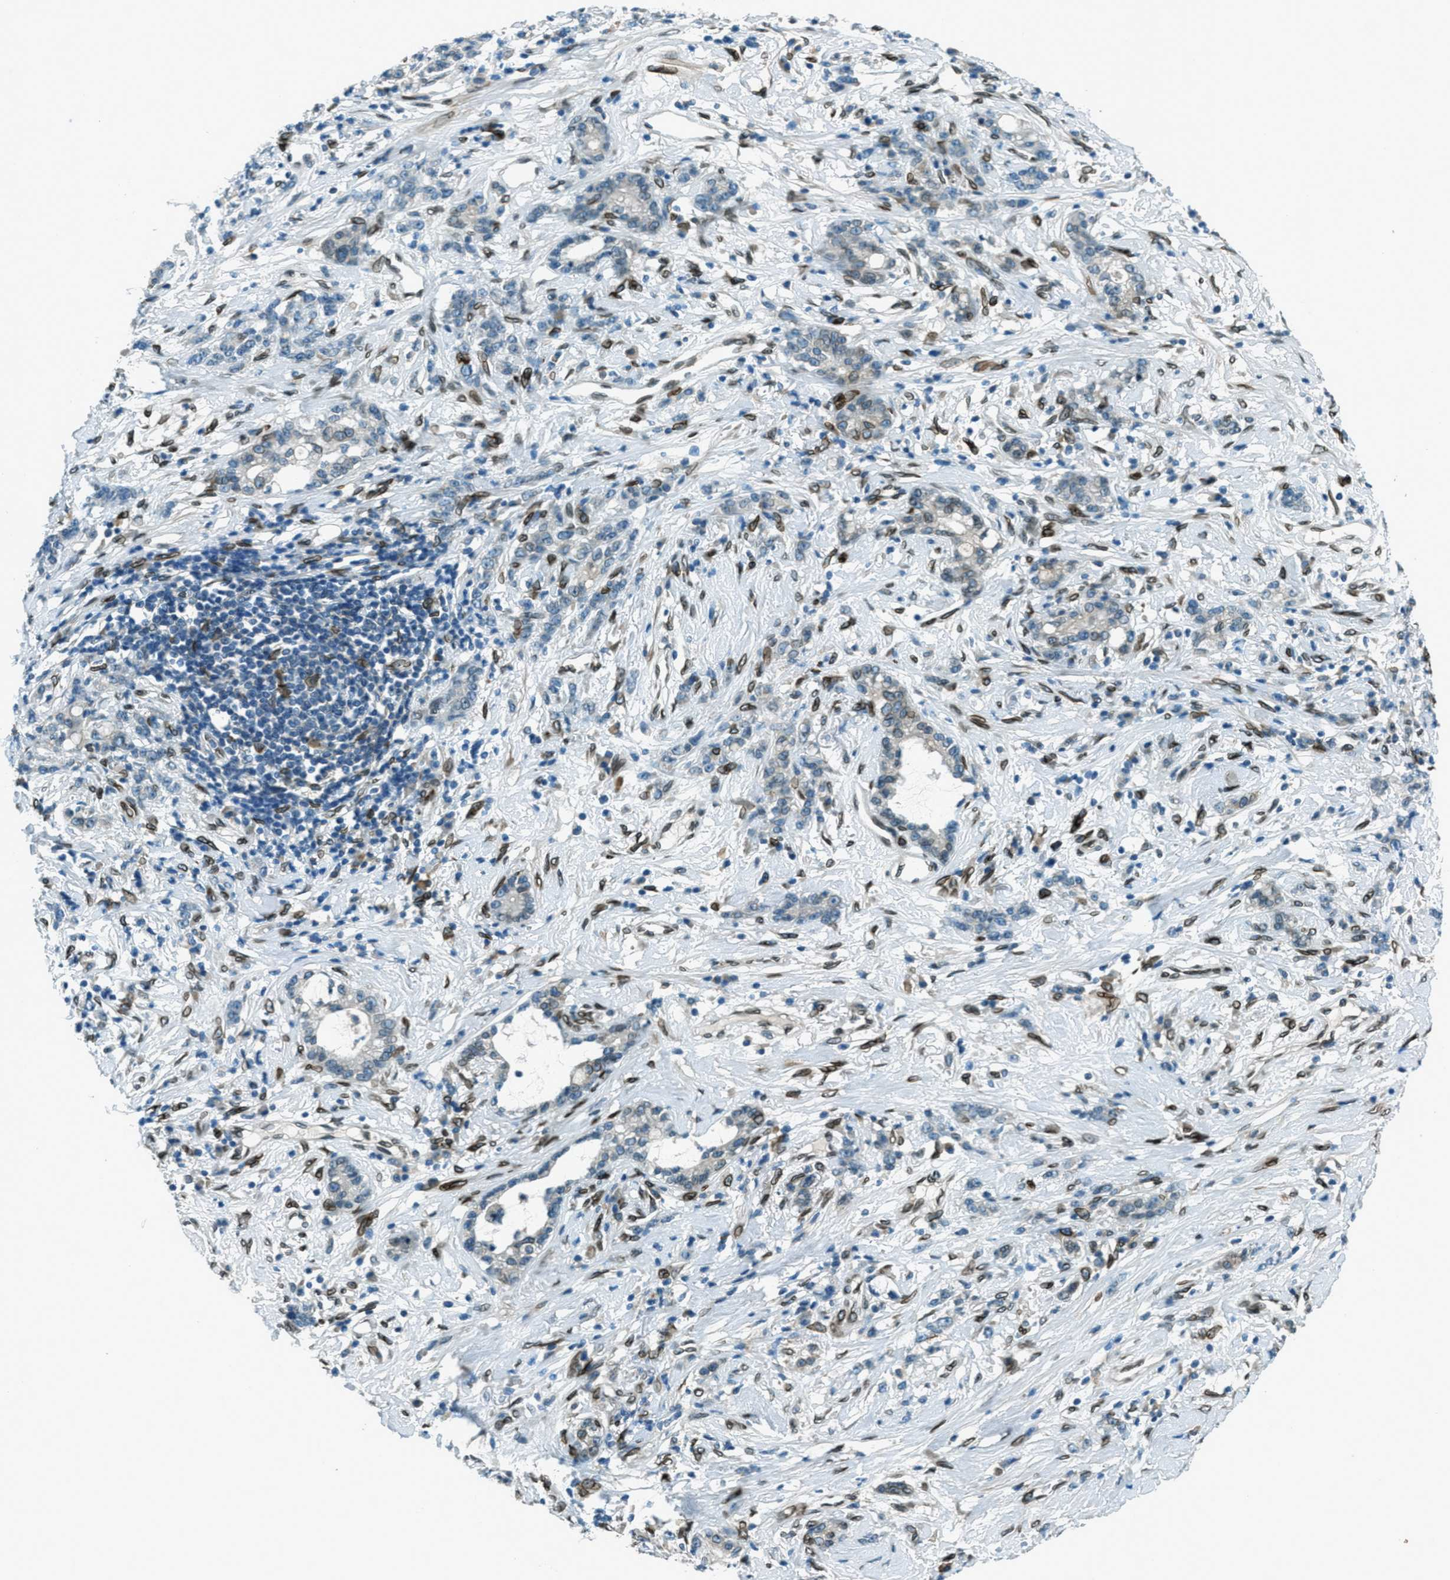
{"staining": {"intensity": "moderate", "quantity": "<25%", "location": "cytoplasmic/membranous,nuclear"}, "tissue": "stomach cancer", "cell_type": "Tumor cells", "image_type": "cancer", "snomed": [{"axis": "morphology", "description": "Adenocarcinoma, NOS"}, {"axis": "topography", "description": "Stomach, lower"}], "caption": "Tumor cells exhibit low levels of moderate cytoplasmic/membranous and nuclear staining in about <25% of cells in human adenocarcinoma (stomach).", "gene": "LEMD2", "patient": {"sex": "male", "age": 88}}